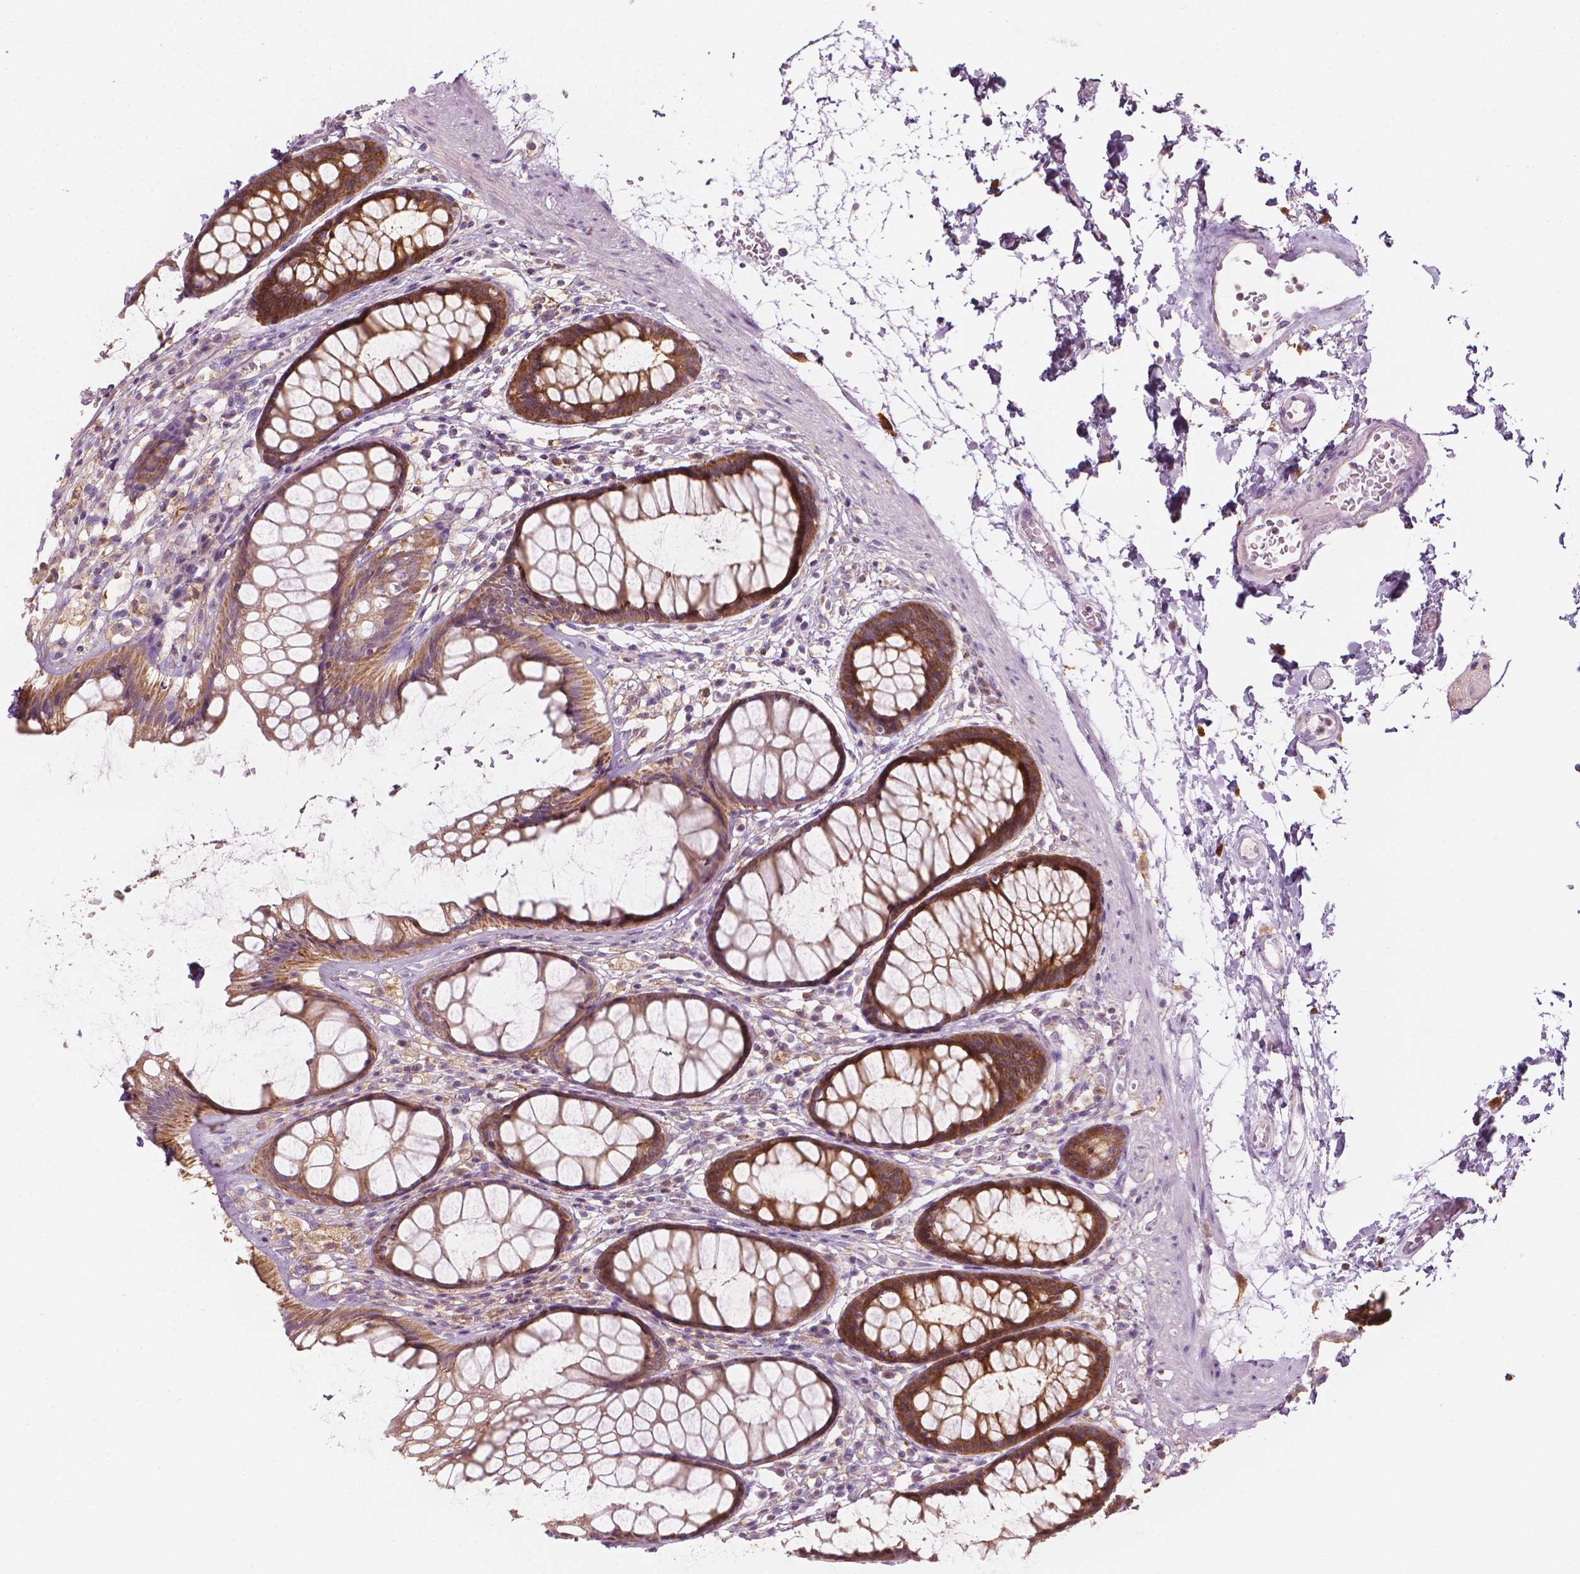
{"staining": {"intensity": "moderate", "quantity": ">75%", "location": "cytoplasmic/membranous"}, "tissue": "rectum", "cell_type": "Glandular cells", "image_type": "normal", "snomed": [{"axis": "morphology", "description": "Normal tissue, NOS"}, {"axis": "topography", "description": "Rectum"}], "caption": "Immunohistochemistry of benign human rectum demonstrates medium levels of moderate cytoplasmic/membranous expression in approximately >75% of glandular cells.", "gene": "SHMT1", "patient": {"sex": "male", "age": 72}}